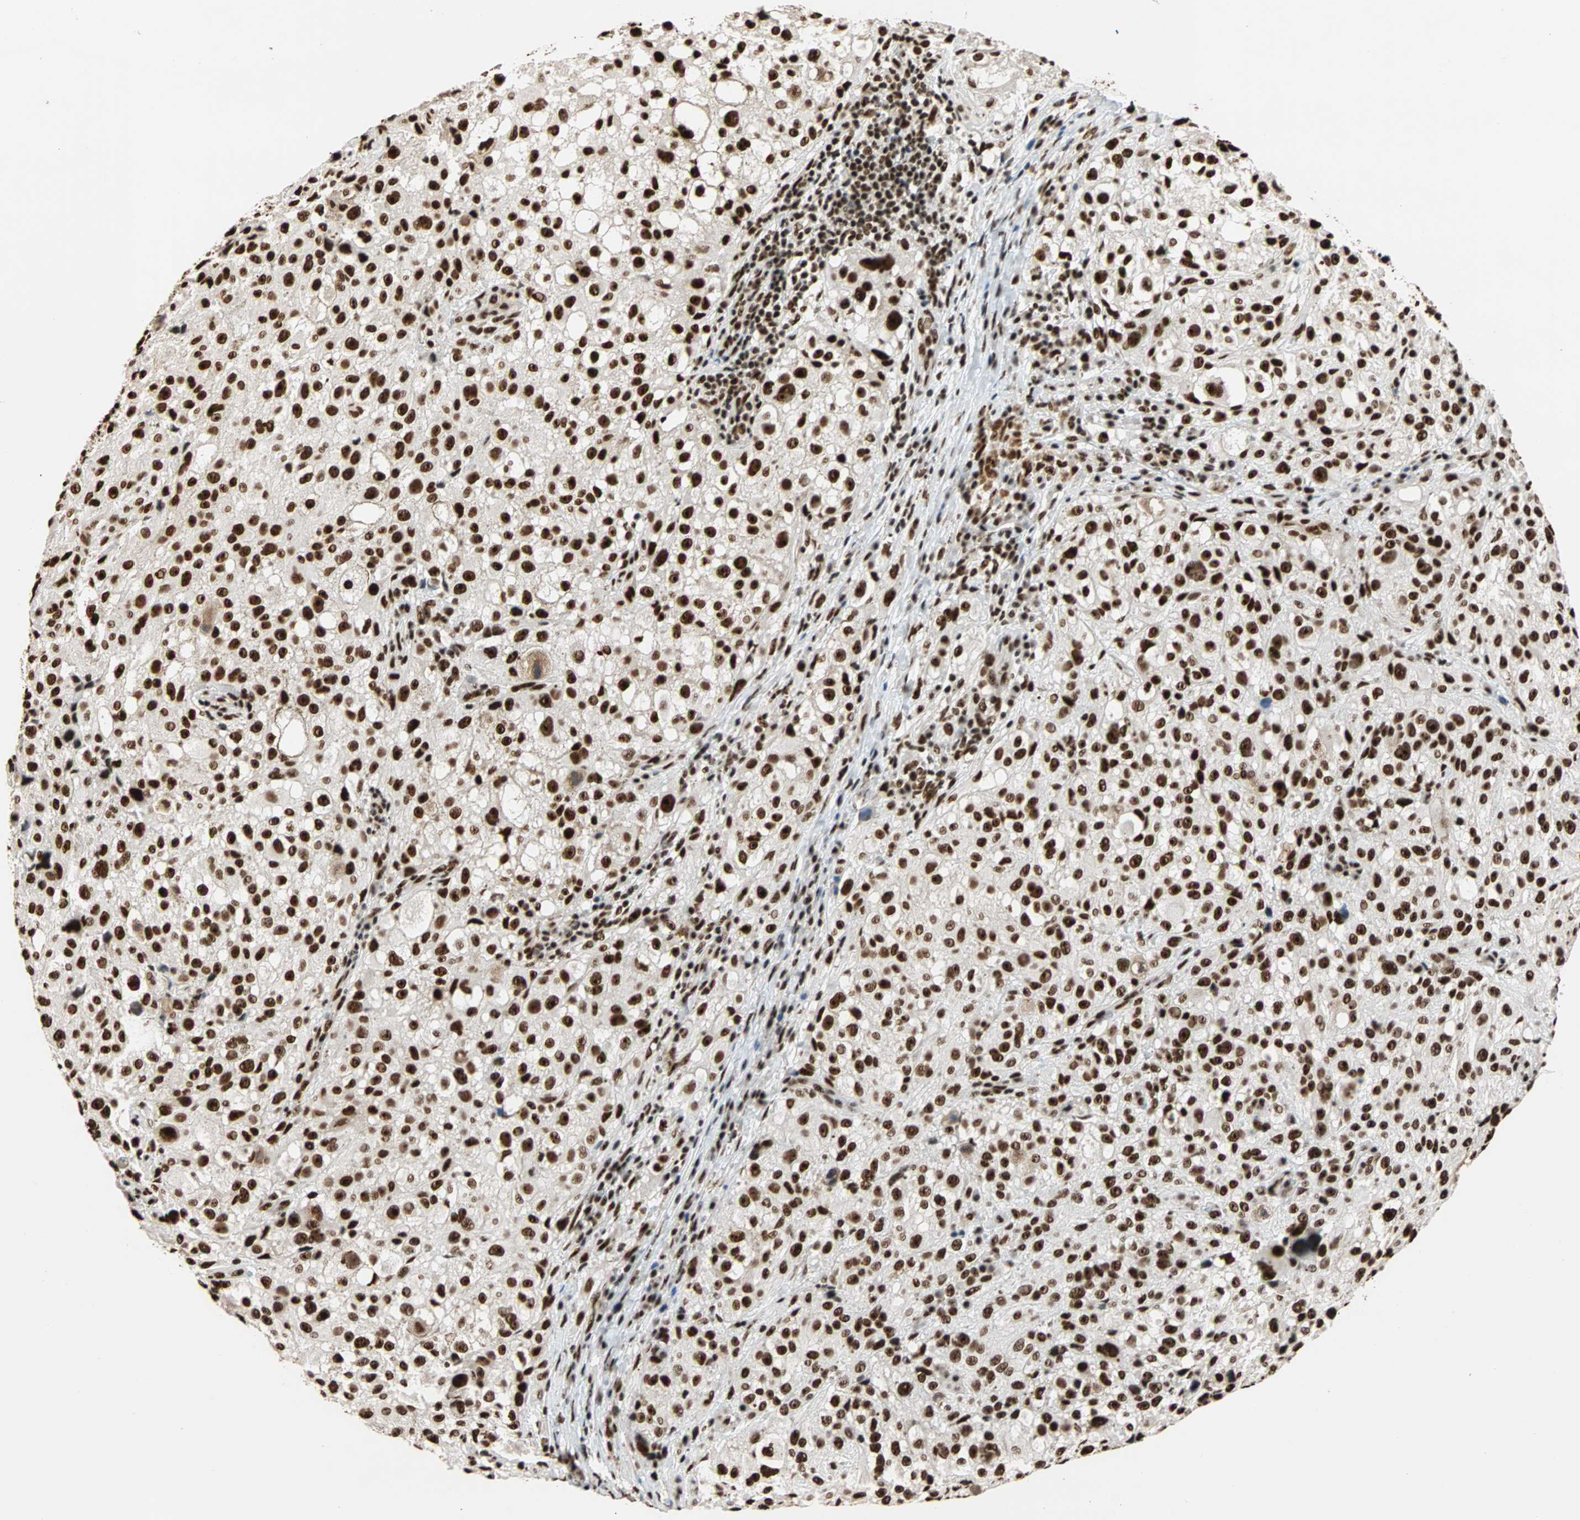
{"staining": {"intensity": "strong", "quantity": ">75%", "location": "nuclear"}, "tissue": "melanoma", "cell_type": "Tumor cells", "image_type": "cancer", "snomed": [{"axis": "morphology", "description": "Necrosis, NOS"}, {"axis": "morphology", "description": "Malignant melanoma, NOS"}, {"axis": "topography", "description": "Skin"}], "caption": "Protein staining of malignant melanoma tissue exhibits strong nuclear staining in about >75% of tumor cells.", "gene": "ILF2", "patient": {"sex": "female", "age": 87}}